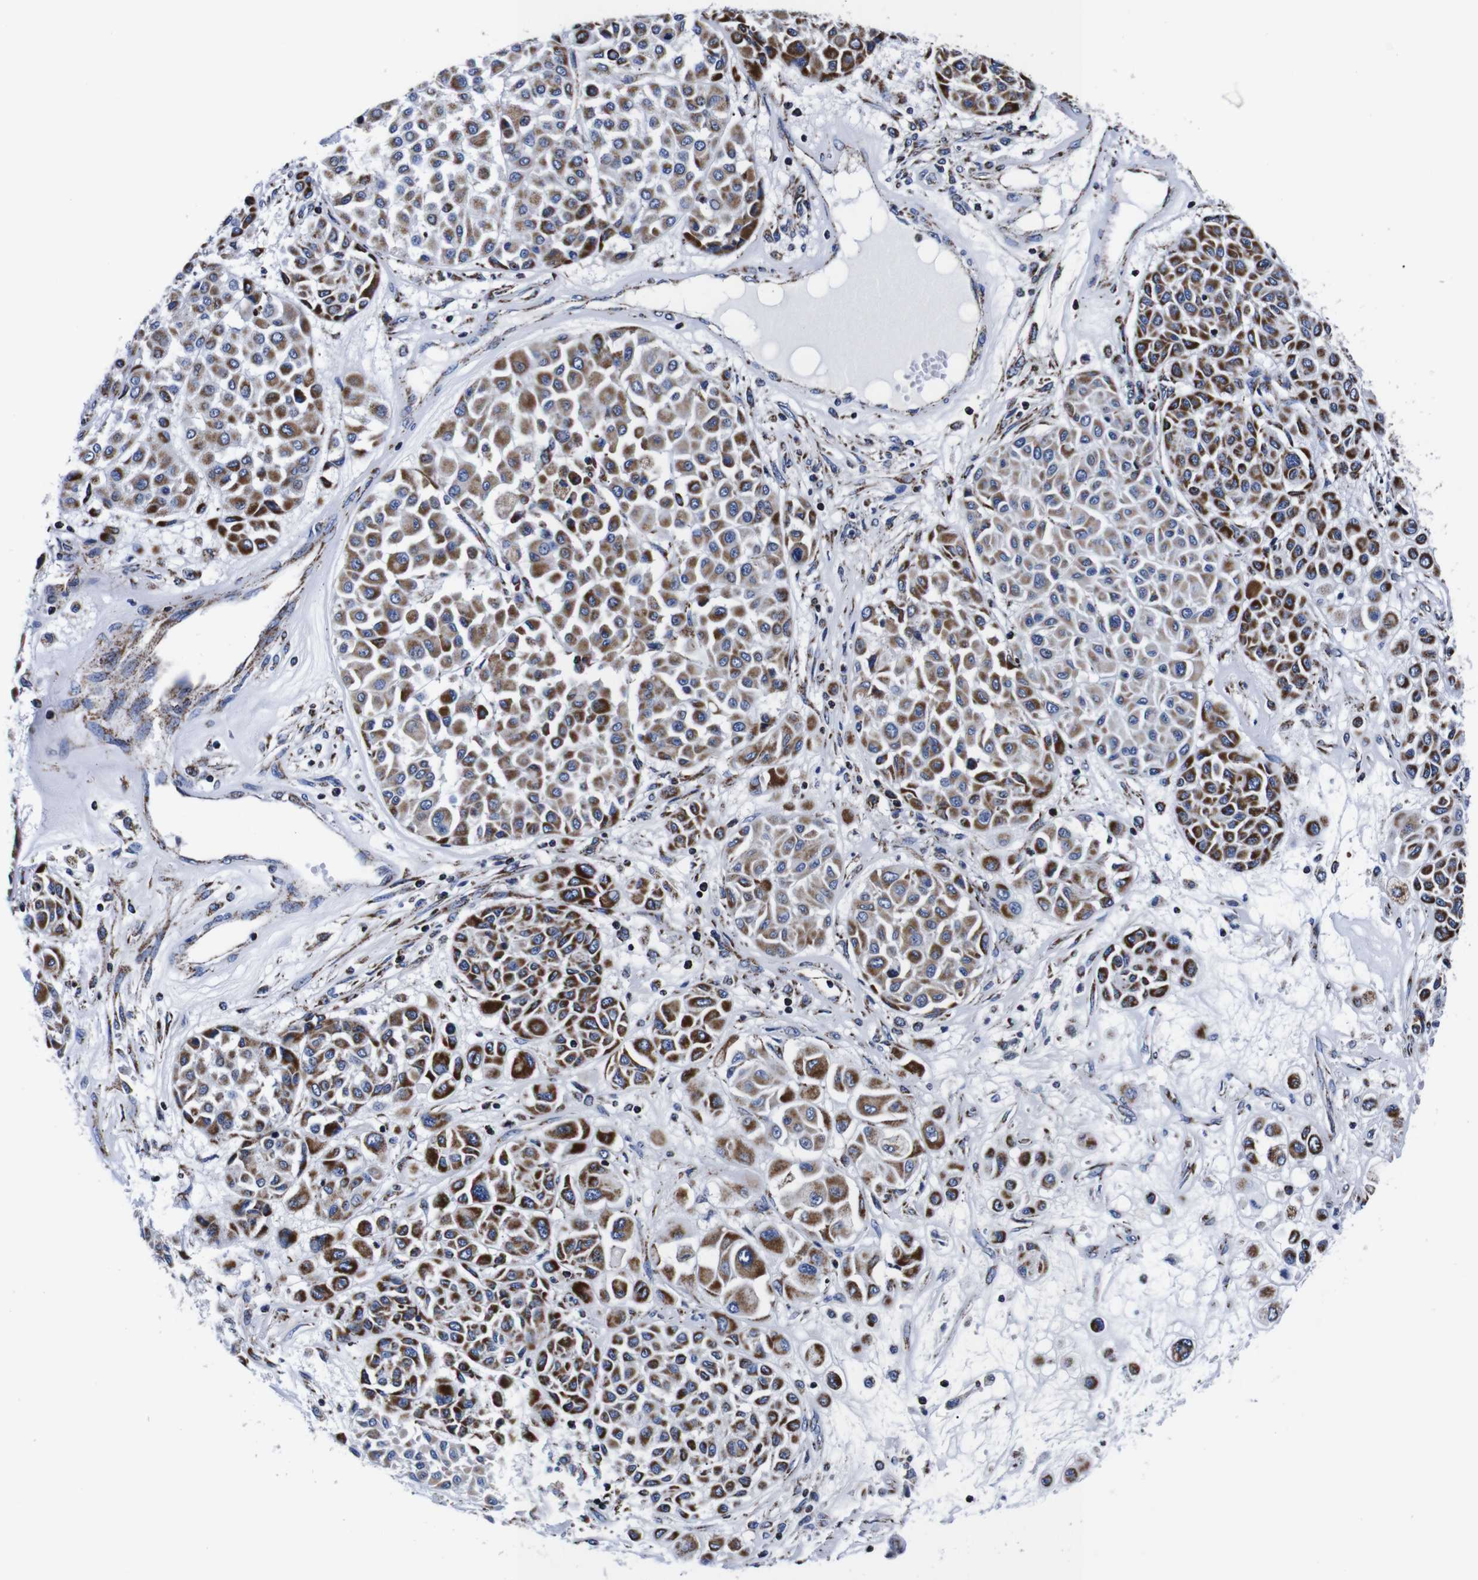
{"staining": {"intensity": "moderate", "quantity": ">75%", "location": "cytoplasmic/membranous"}, "tissue": "melanoma", "cell_type": "Tumor cells", "image_type": "cancer", "snomed": [{"axis": "morphology", "description": "Malignant melanoma, Metastatic site"}, {"axis": "topography", "description": "Soft tissue"}], "caption": "About >75% of tumor cells in human malignant melanoma (metastatic site) demonstrate moderate cytoplasmic/membranous protein expression as visualized by brown immunohistochemical staining.", "gene": "FKBP9", "patient": {"sex": "male", "age": 41}}